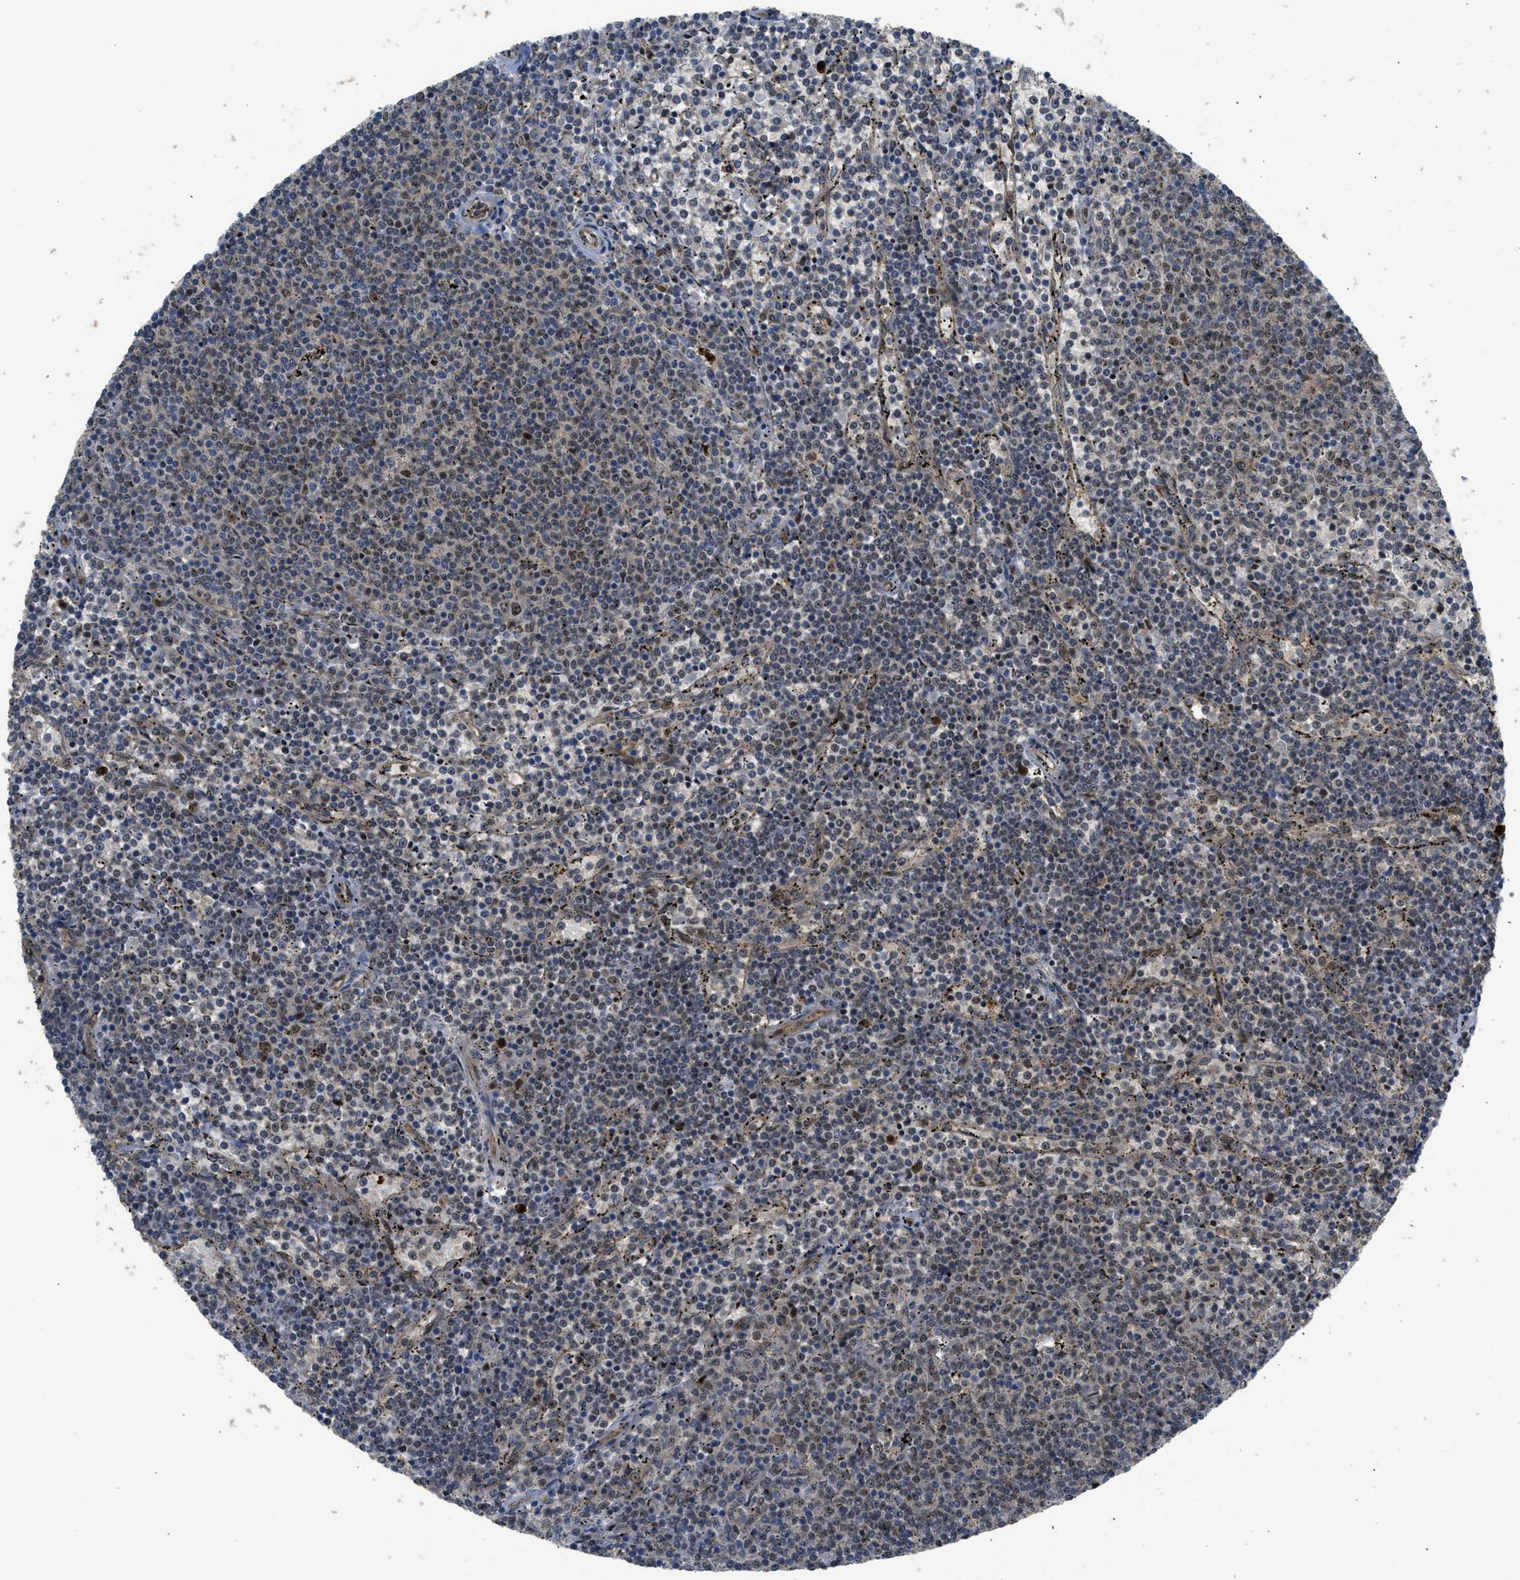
{"staining": {"intensity": "negative", "quantity": "none", "location": "none"}, "tissue": "lymphoma", "cell_type": "Tumor cells", "image_type": "cancer", "snomed": [{"axis": "morphology", "description": "Malignant lymphoma, non-Hodgkin's type, Low grade"}, {"axis": "topography", "description": "Spleen"}], "caption": "This histopathology image is of lymphoma stained with immunohistochemistry (IHC) to label a protein in brown with the nuclei are counter-stained blue. There is no expression in tumor cells.", "gene": "GET1", "patient": {"sex": "female", "age": 50}}